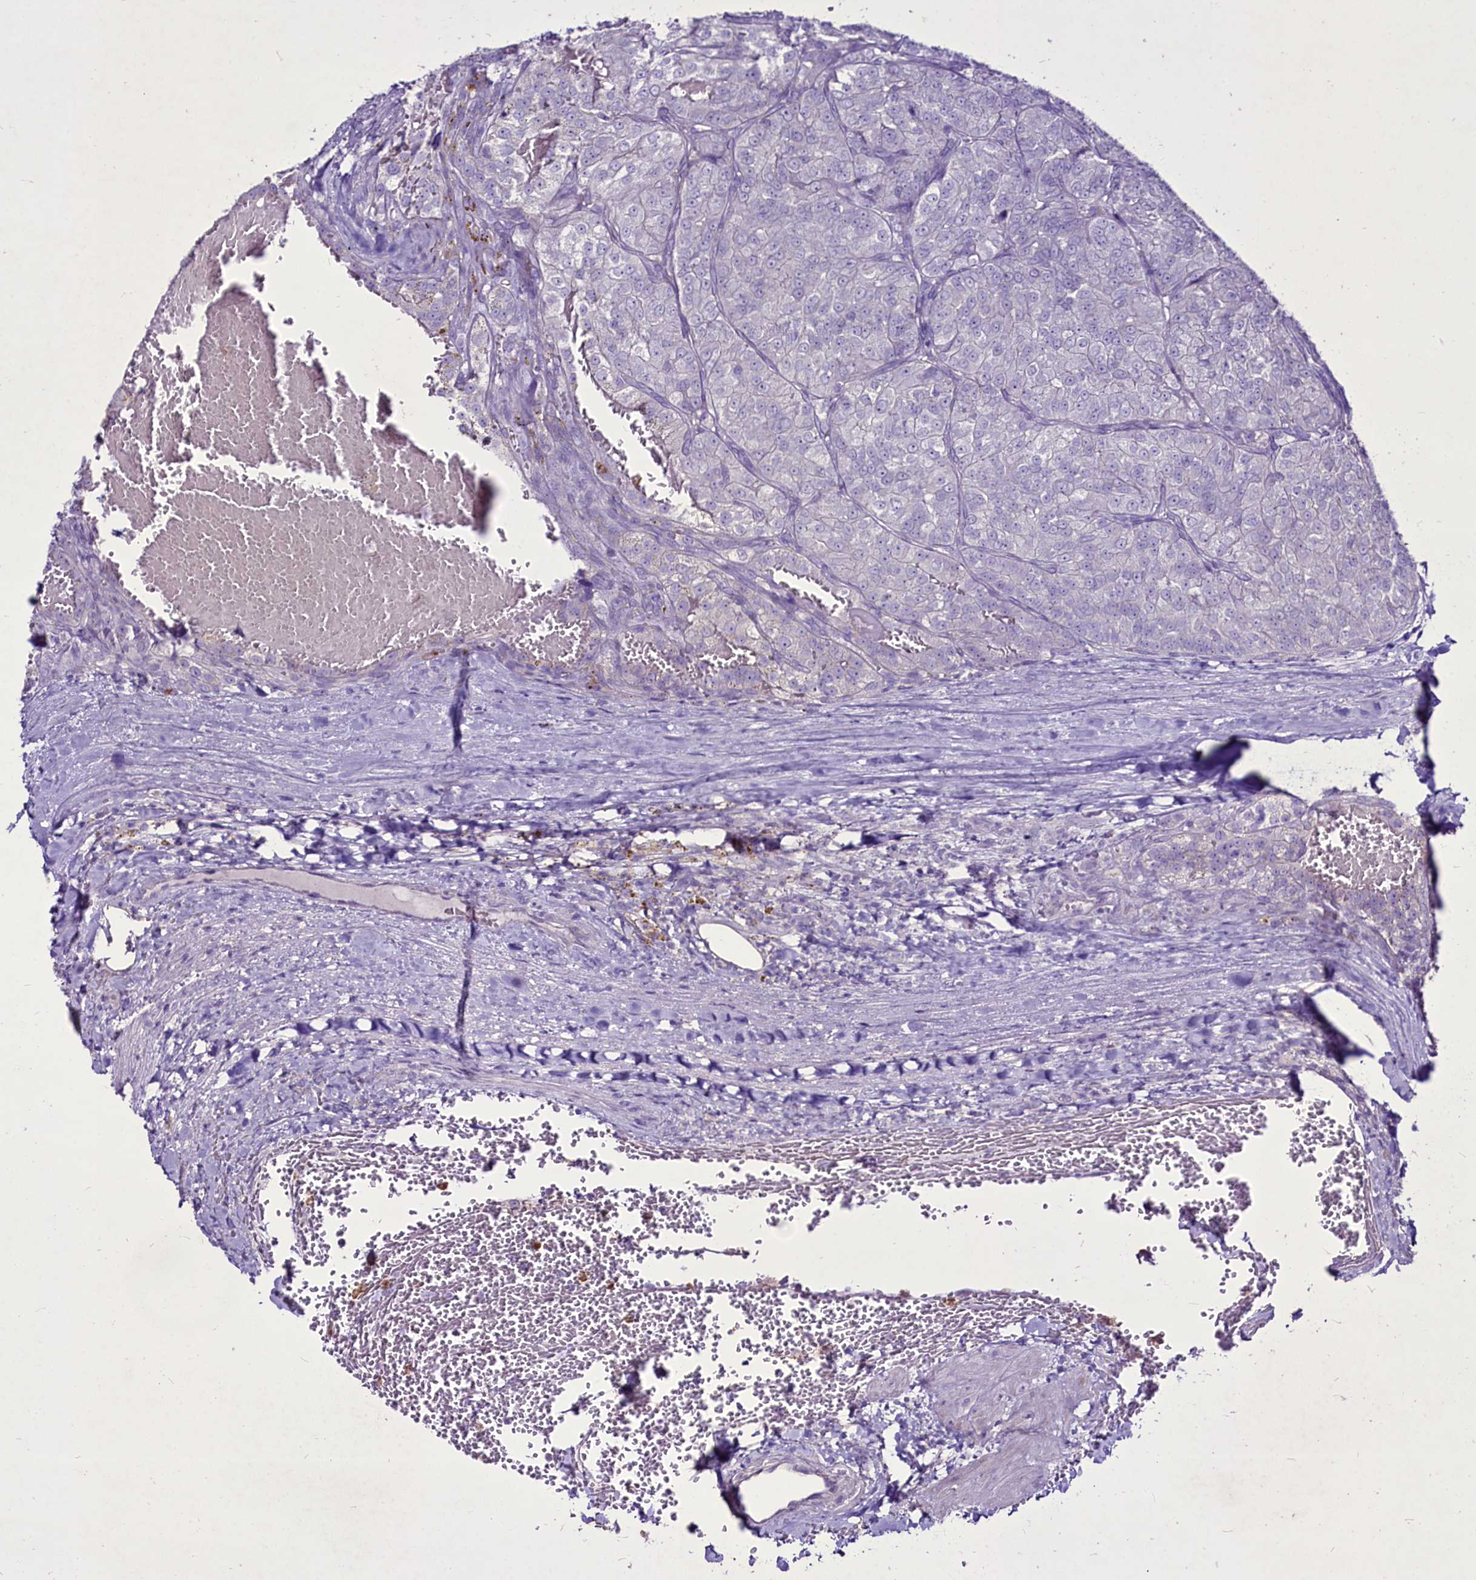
{"staining": {"intensity": "negative", "quantity": "none", "location": "none"}, "tissue": "renal cancer", "cell_type": "Tumor cells", "image_type": "cancer", "snomed": [{"axis": "morphology", "description": "Adenocarcinoma, NOS"}, {"axis": "topography", "description": "Kidney"}], "caption": "Tumor cells show no significant expression in renal cancer (adenocarcinoma). (DAB (3,3'-diaminobenzidine) IHC visualized using brightfield microscopy, high magnification).", "gene": "FAM209B", "patient": {"sex": "female", "age": 63}}